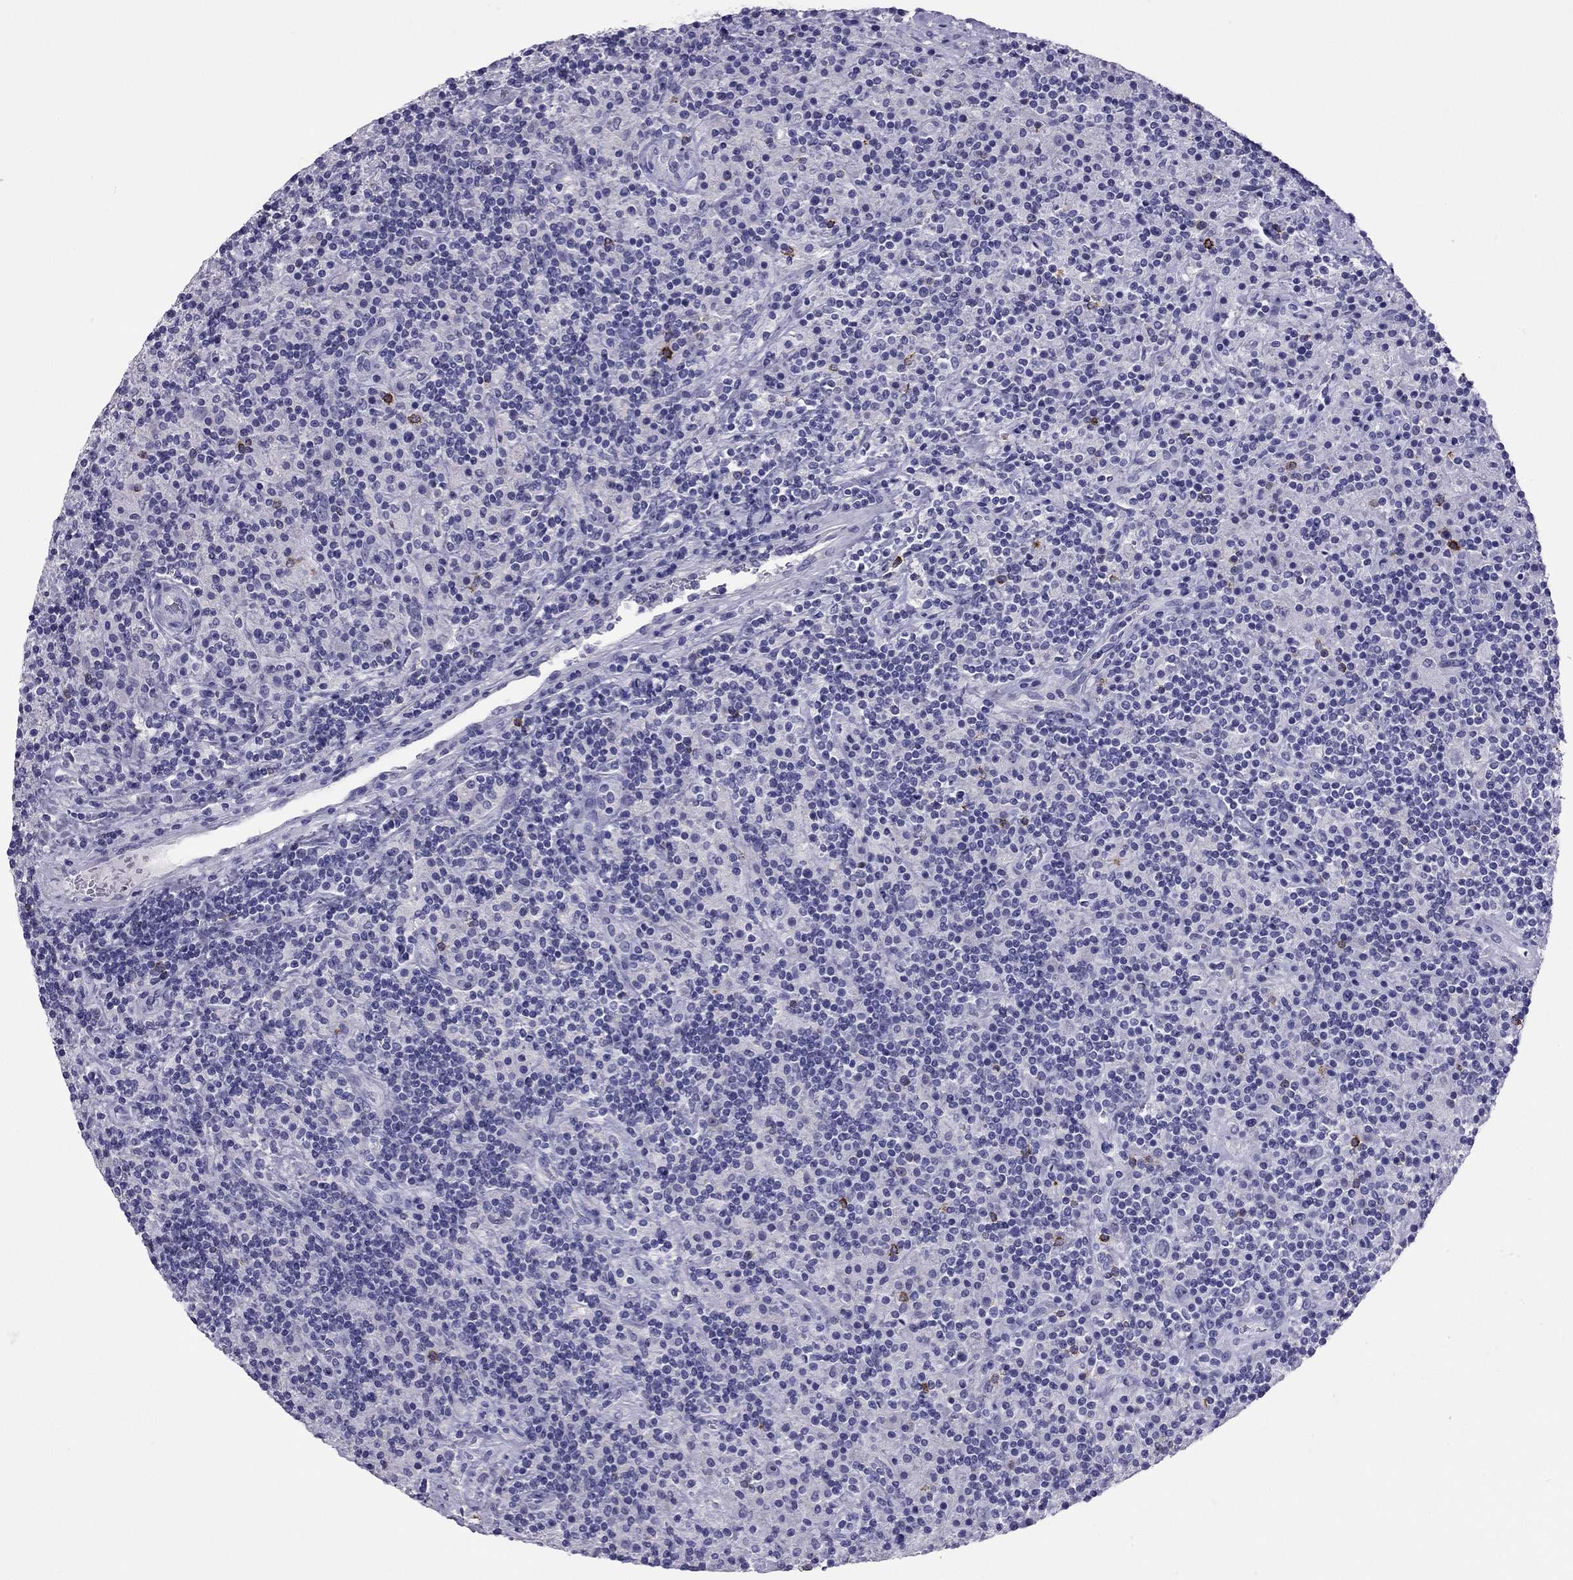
{"staining": {"intensity": "negative", "quantity": "none", "location": "none"}, "tissue": "lymphoma", "cell_type": "Tumor cells", "image_type": "cancer", "snomed": [{"axis": "morphology", "description": "Hodgkin's disease, NOS"}, {"axis": "topography", "description": "Lymph node"}], "caption": "Human lymphoma stained for a protein using immunohistochemistry (IHC) reveals no staining in tumor cells.", "gene": "ODF4", "patient": {"sex": "male", "age": 70}}